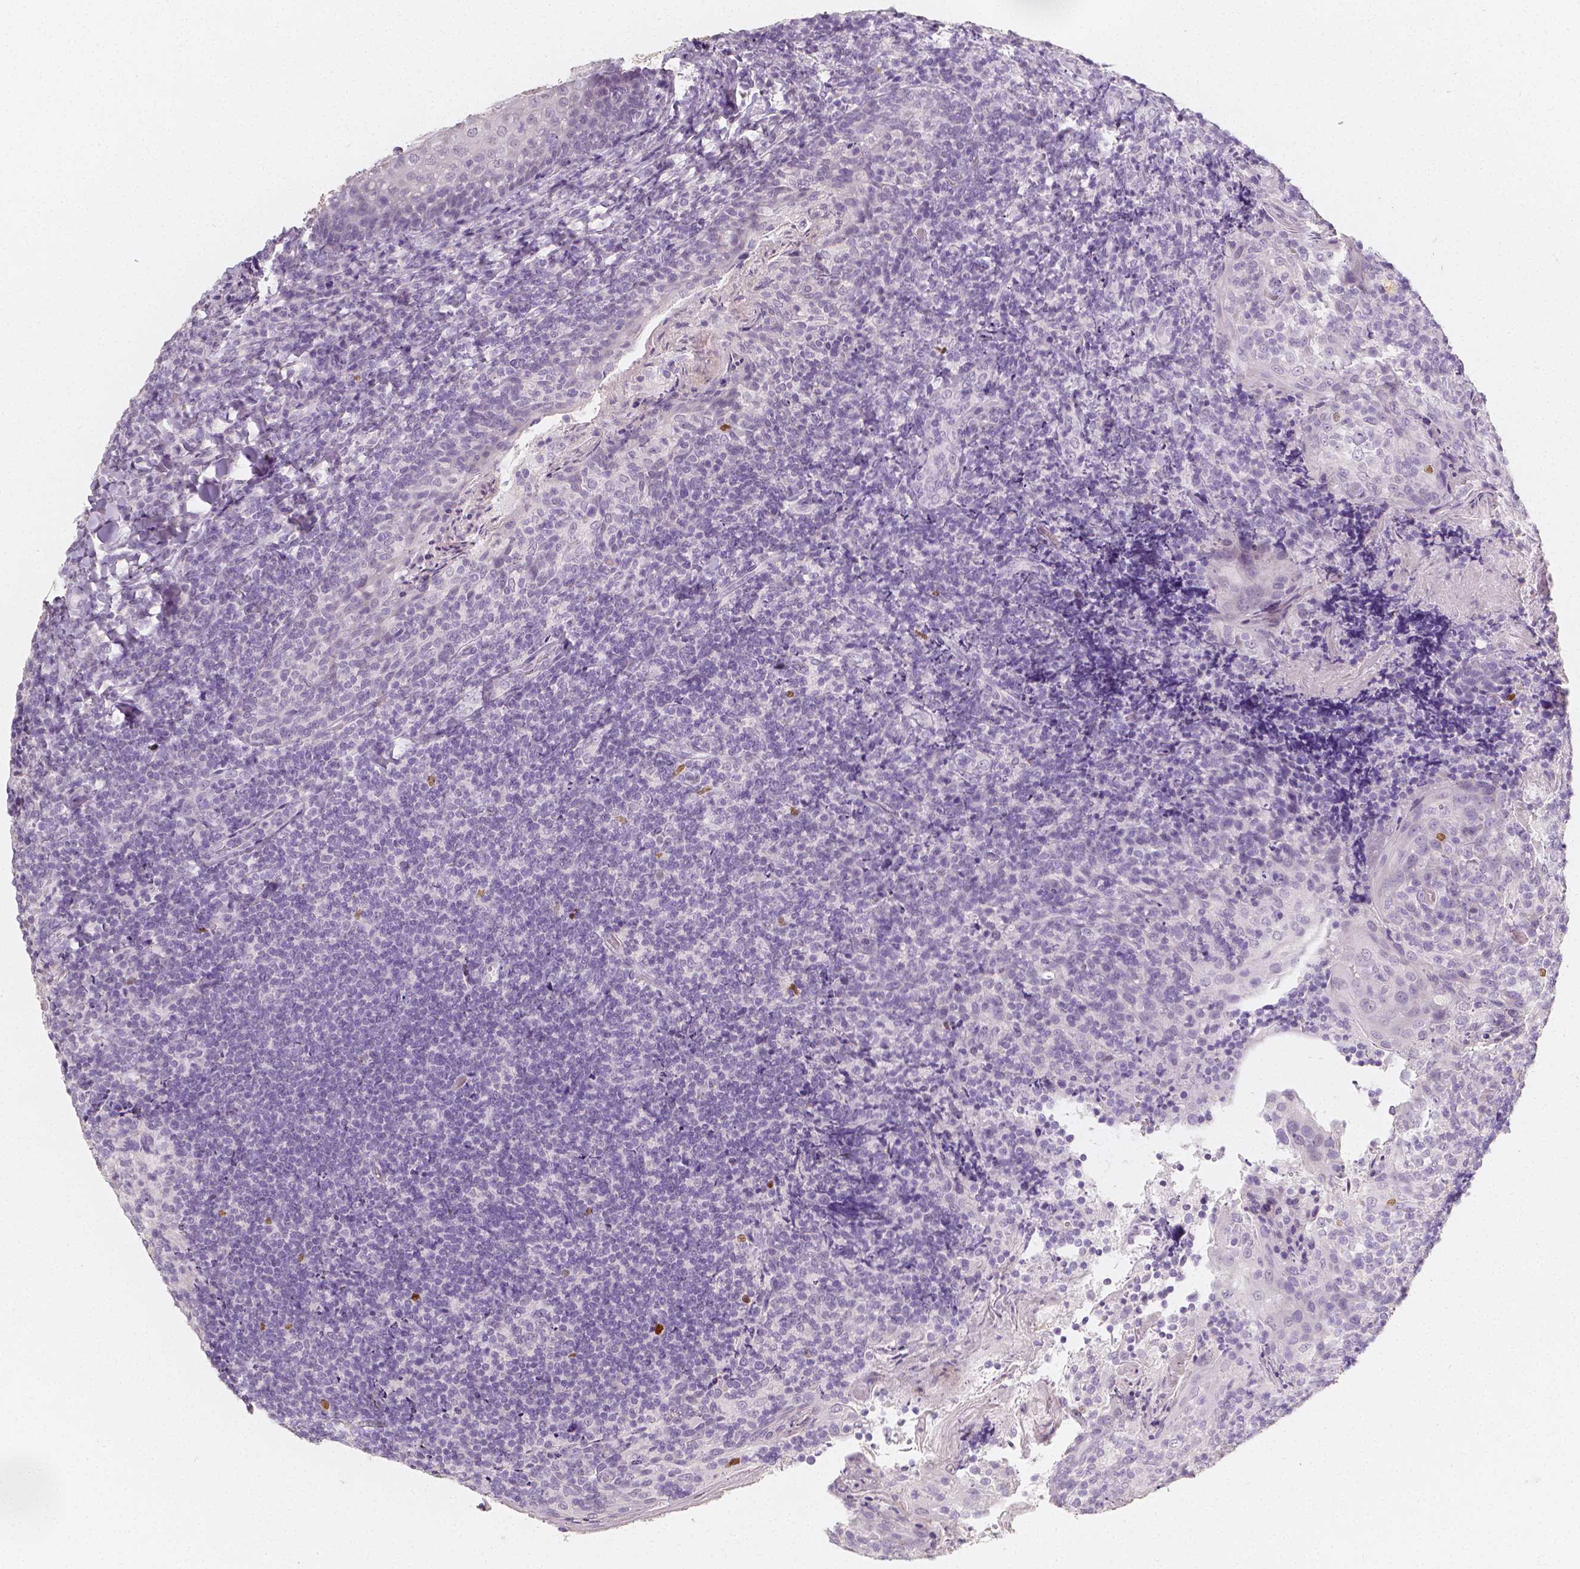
{"staining": {"intensity": "negative", "quantity": "none", "location": "none"}, "tissue": "tonsil", "cell_type": "Germinal center cells", "image_type": "normal", "snomed": [{"axis": "morphology", "description": "Normal tissue, NOS"}, {"axis": "topography", "description": "Tonsil"}], "caption": "The micrograph displays no staining of germinal center cells in unremarkable tonsil.", "gene": "HNF1B", "patient": {"sex": "female", "age": 10}}